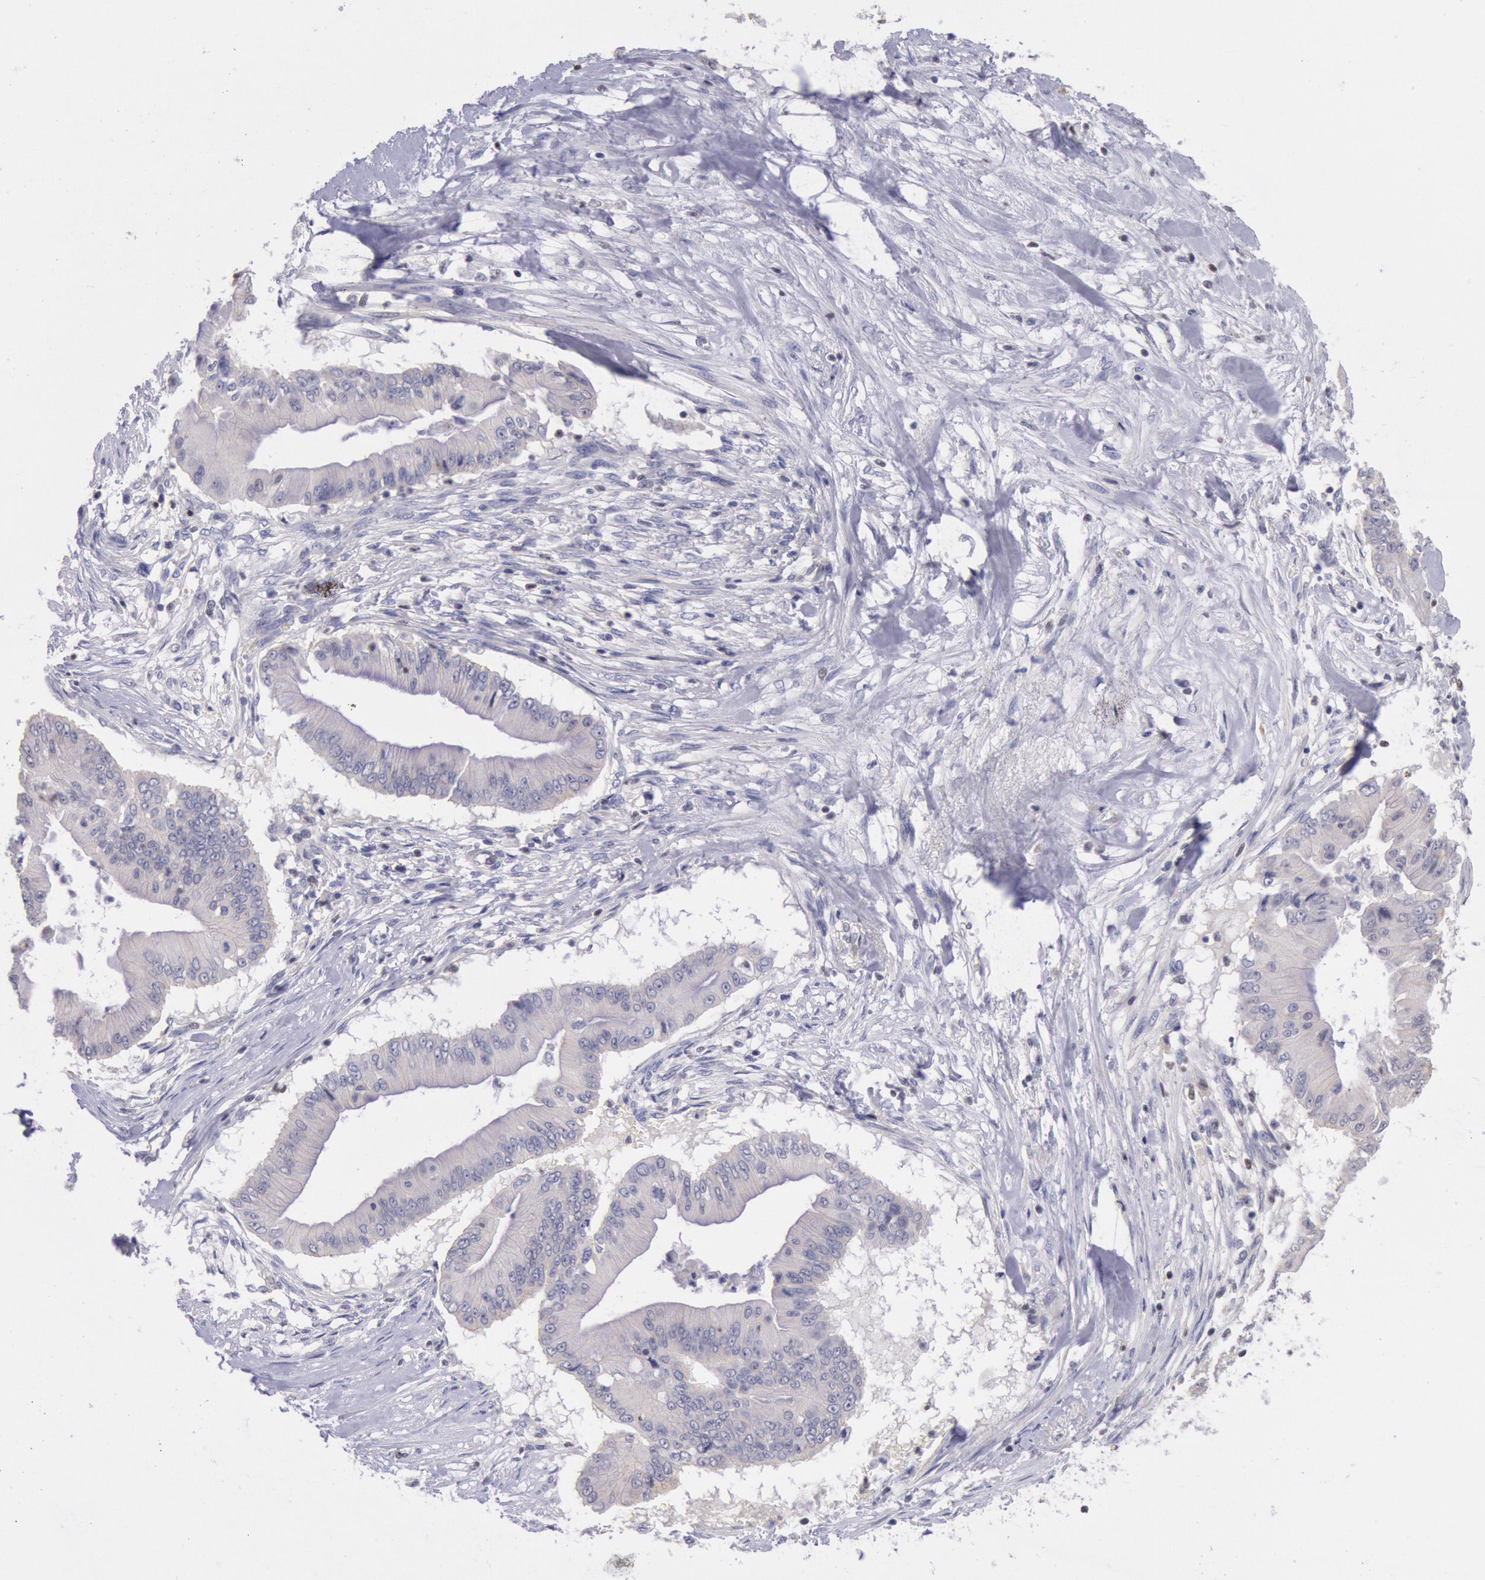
{"staining": {"intensity": "negative", "quantity": "none", "location": "none"}, "tissue": "pancreatic cancer", "cell_type": "Tumor cells", "image_type": "cancer", "snomed": [{"axis": "morphology", "description": "Adenocarcinoma, NOS"}, {"axis": "topography", "description": "Pancreas"}], "caption": "This is an immunohistochemistry (IHC) micrograph of pancreatic cancer (adenocarcinoma). There is no expression in tumor cells.", "gene": "RPS6KA5", "patient": {"sex": "male", "age": 62}}